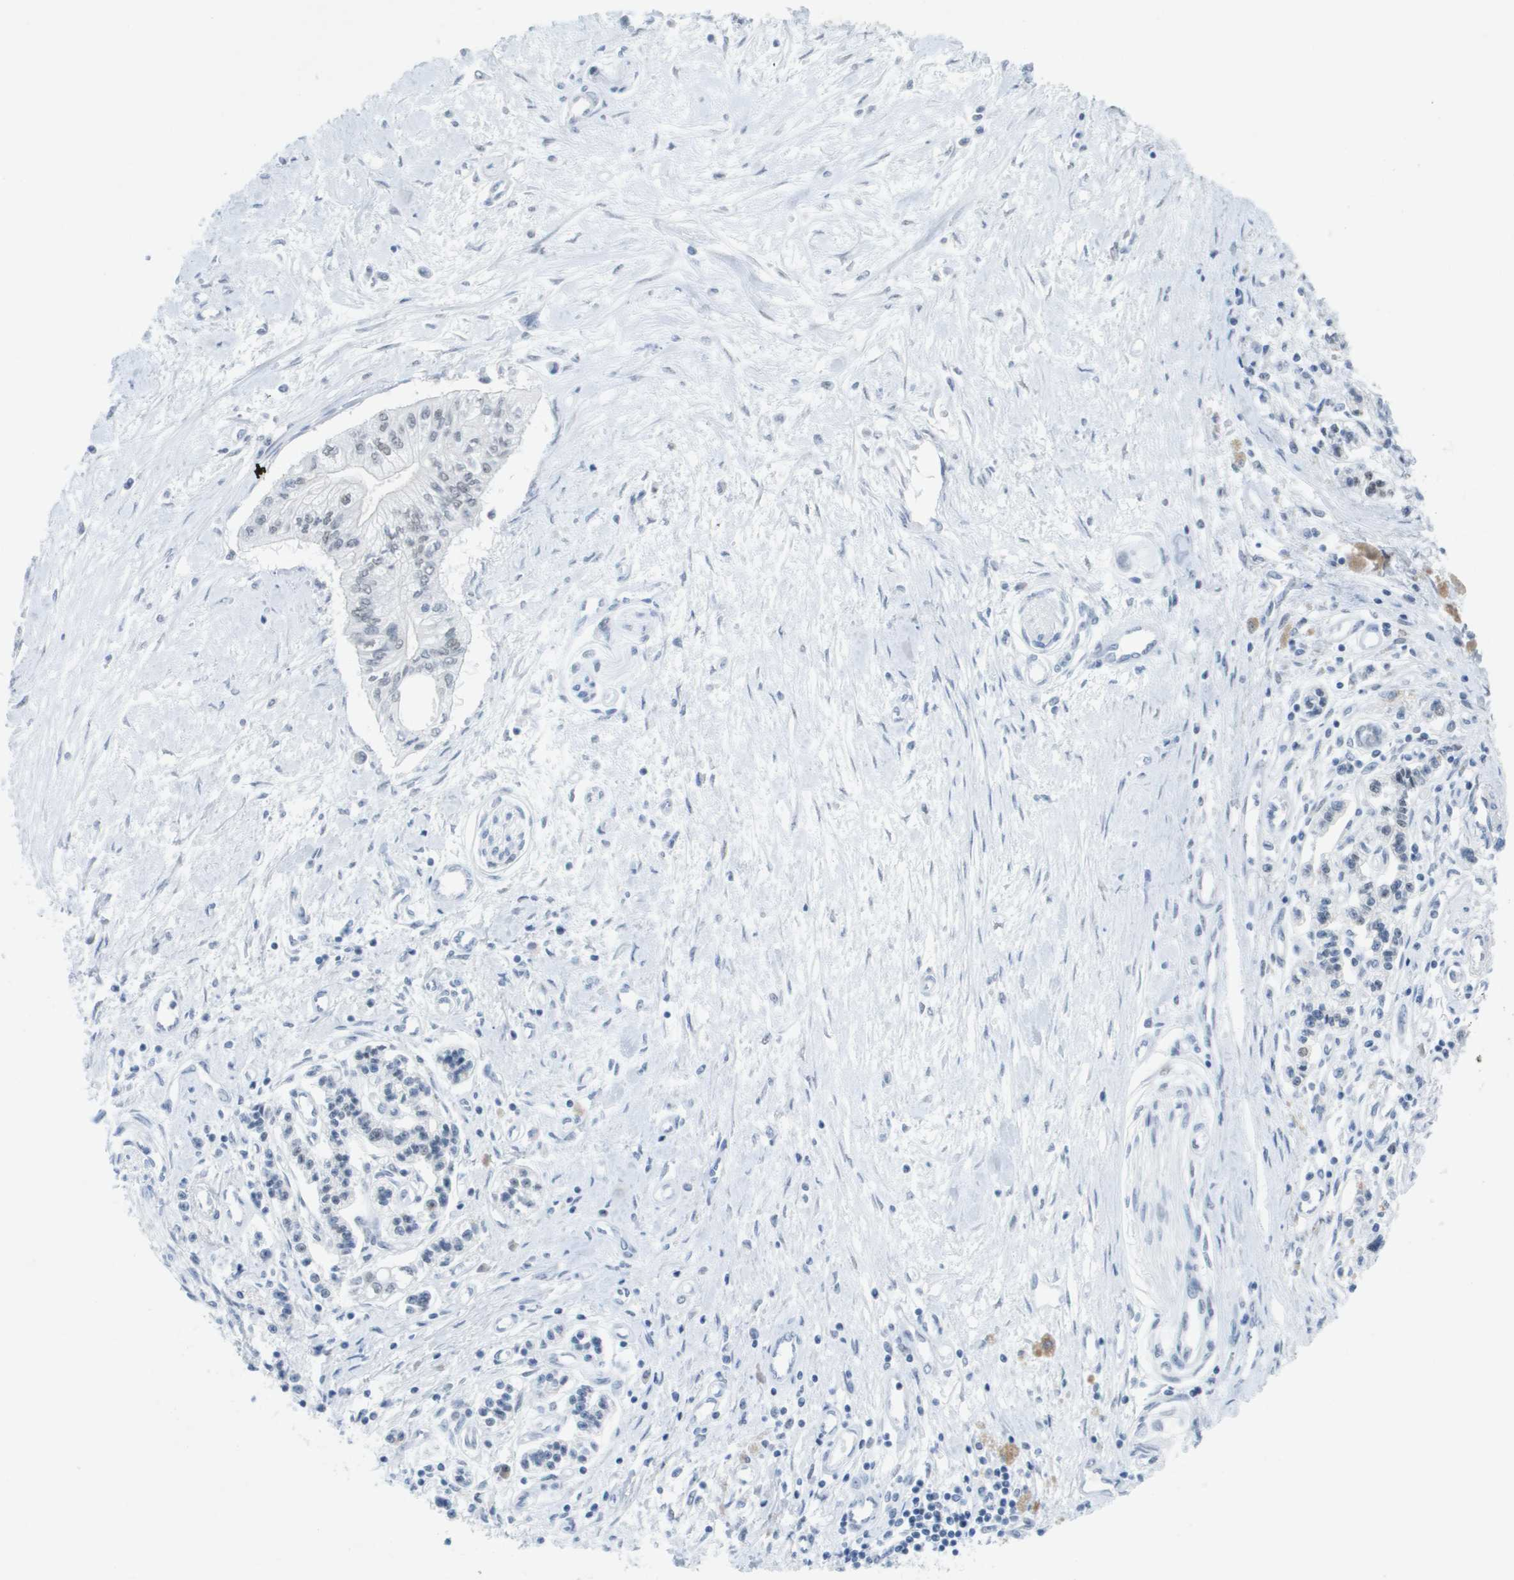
{"staining": {"intensity": "moderate", "quantity": "<25%", "location": "nuclear"}, "tissue": "pancreatic cancer", "cell_type": "Tumor cells", "image_type": "cancer", "snomed": [{"axis": "morphology", "description": "Adenocarcinoma, NOS"}, {"axis": "topography", "description": "Pancreas"}], "caption": "IHC micrograph of human pancreatic cancer (adenocarcinoma) stained for a protein (brown), which reveals low levels of moderate nuclear staining in approximately <25% of tumor cells.", "gene": "TP53RK", "patient": {"sex": "female", "age": 77}}